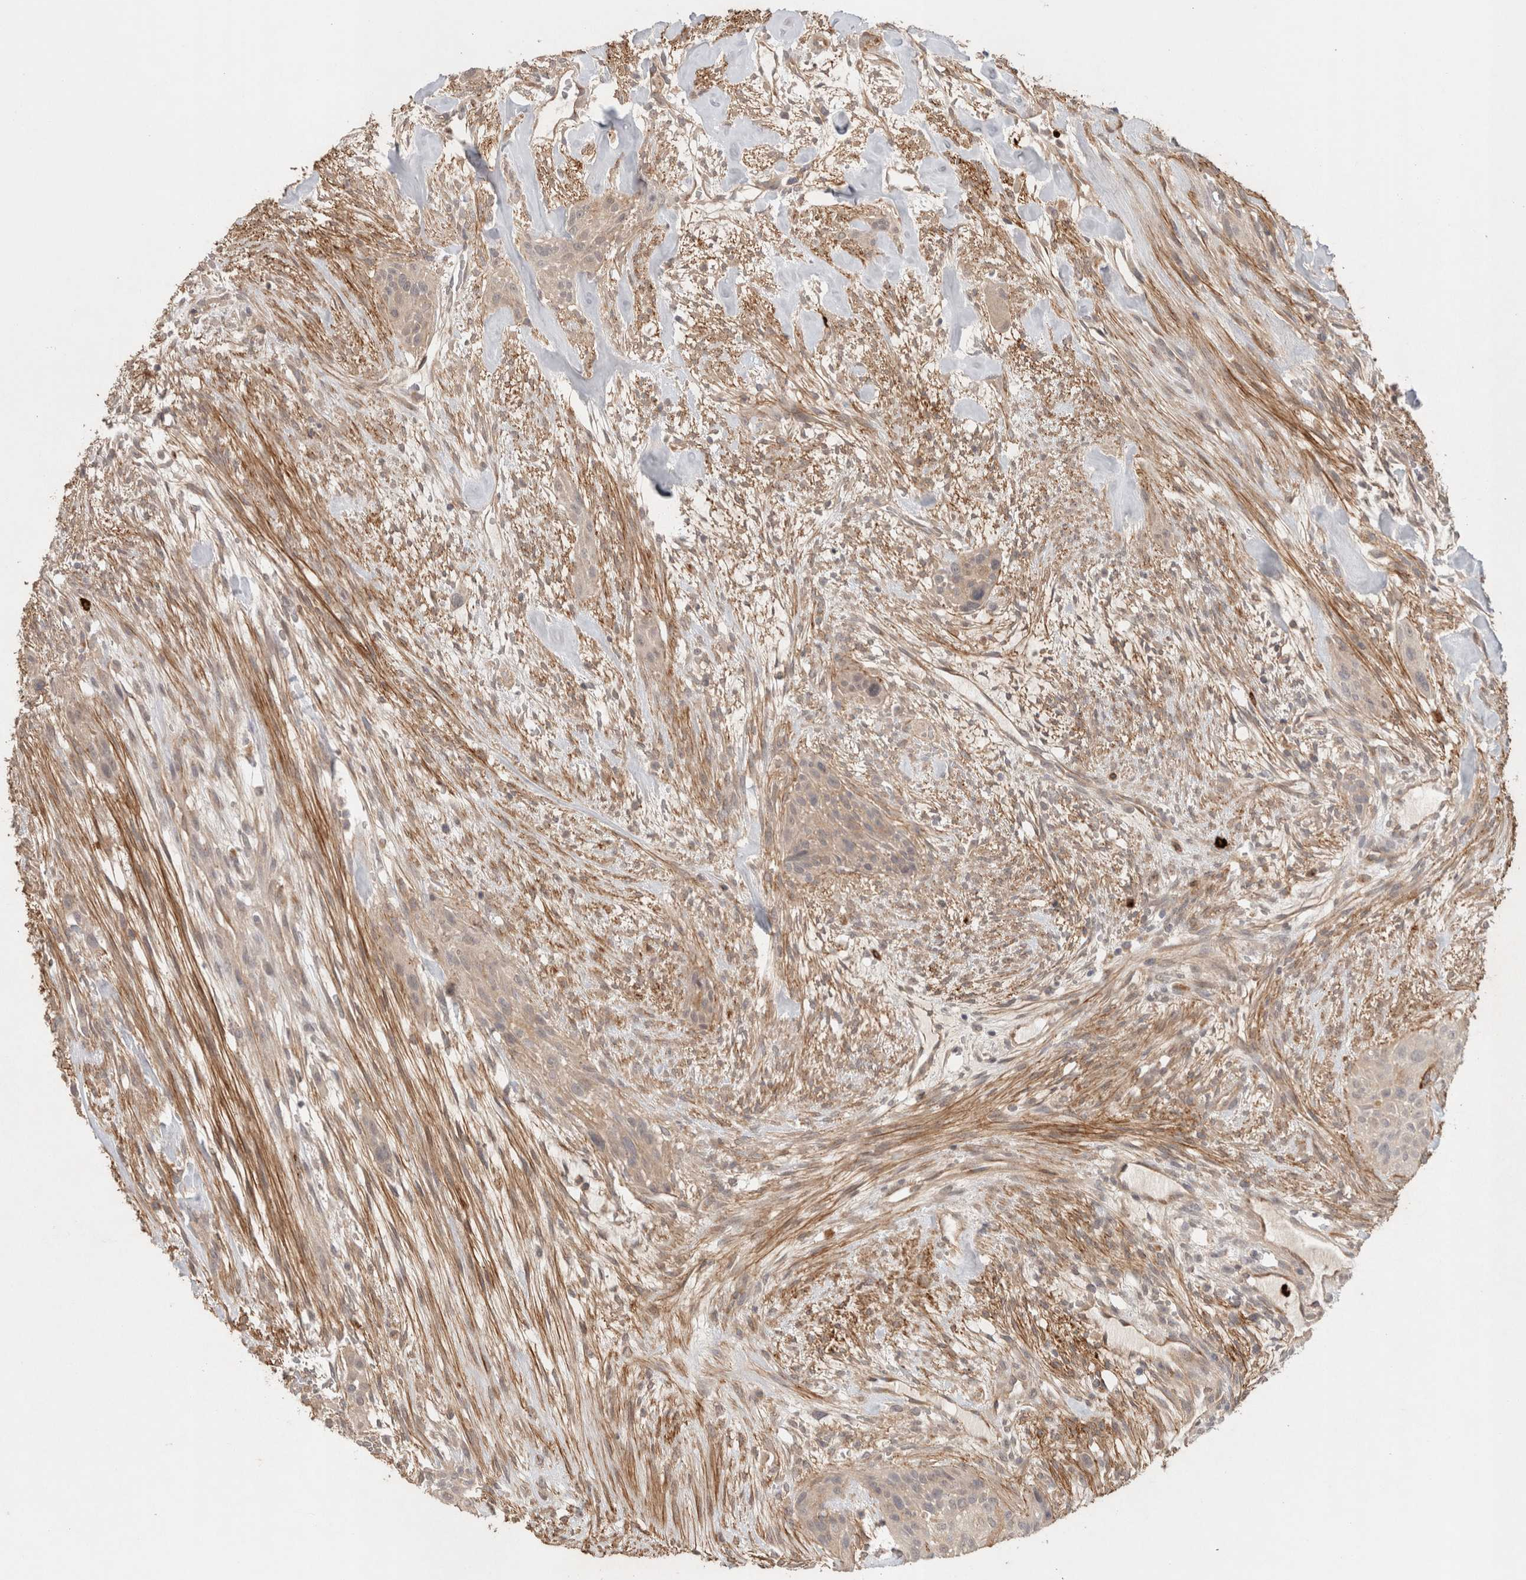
{"staining": {"intensity": "weak", "quantity": "25%-75%", "location": "cytoplasmic/membranous"}, "tissue": "urothelial cancer", "cell_type": "Tumor cells", "image_type": "cancer", "snomed": [{"axis": "morphology", "description": "Urothelial carcinoma, High grade"}, {"axis": "topography", "description": "Urinary bladder"}], "caption": "Brown immunohistochemical staining in urothelial cancer demonstrates weak cytoplasmic/membranous positivity in approximately 25%-75% of tumor cells.", "gene": "HSPG2", "patient": {"sex": "male", "age": 35}}